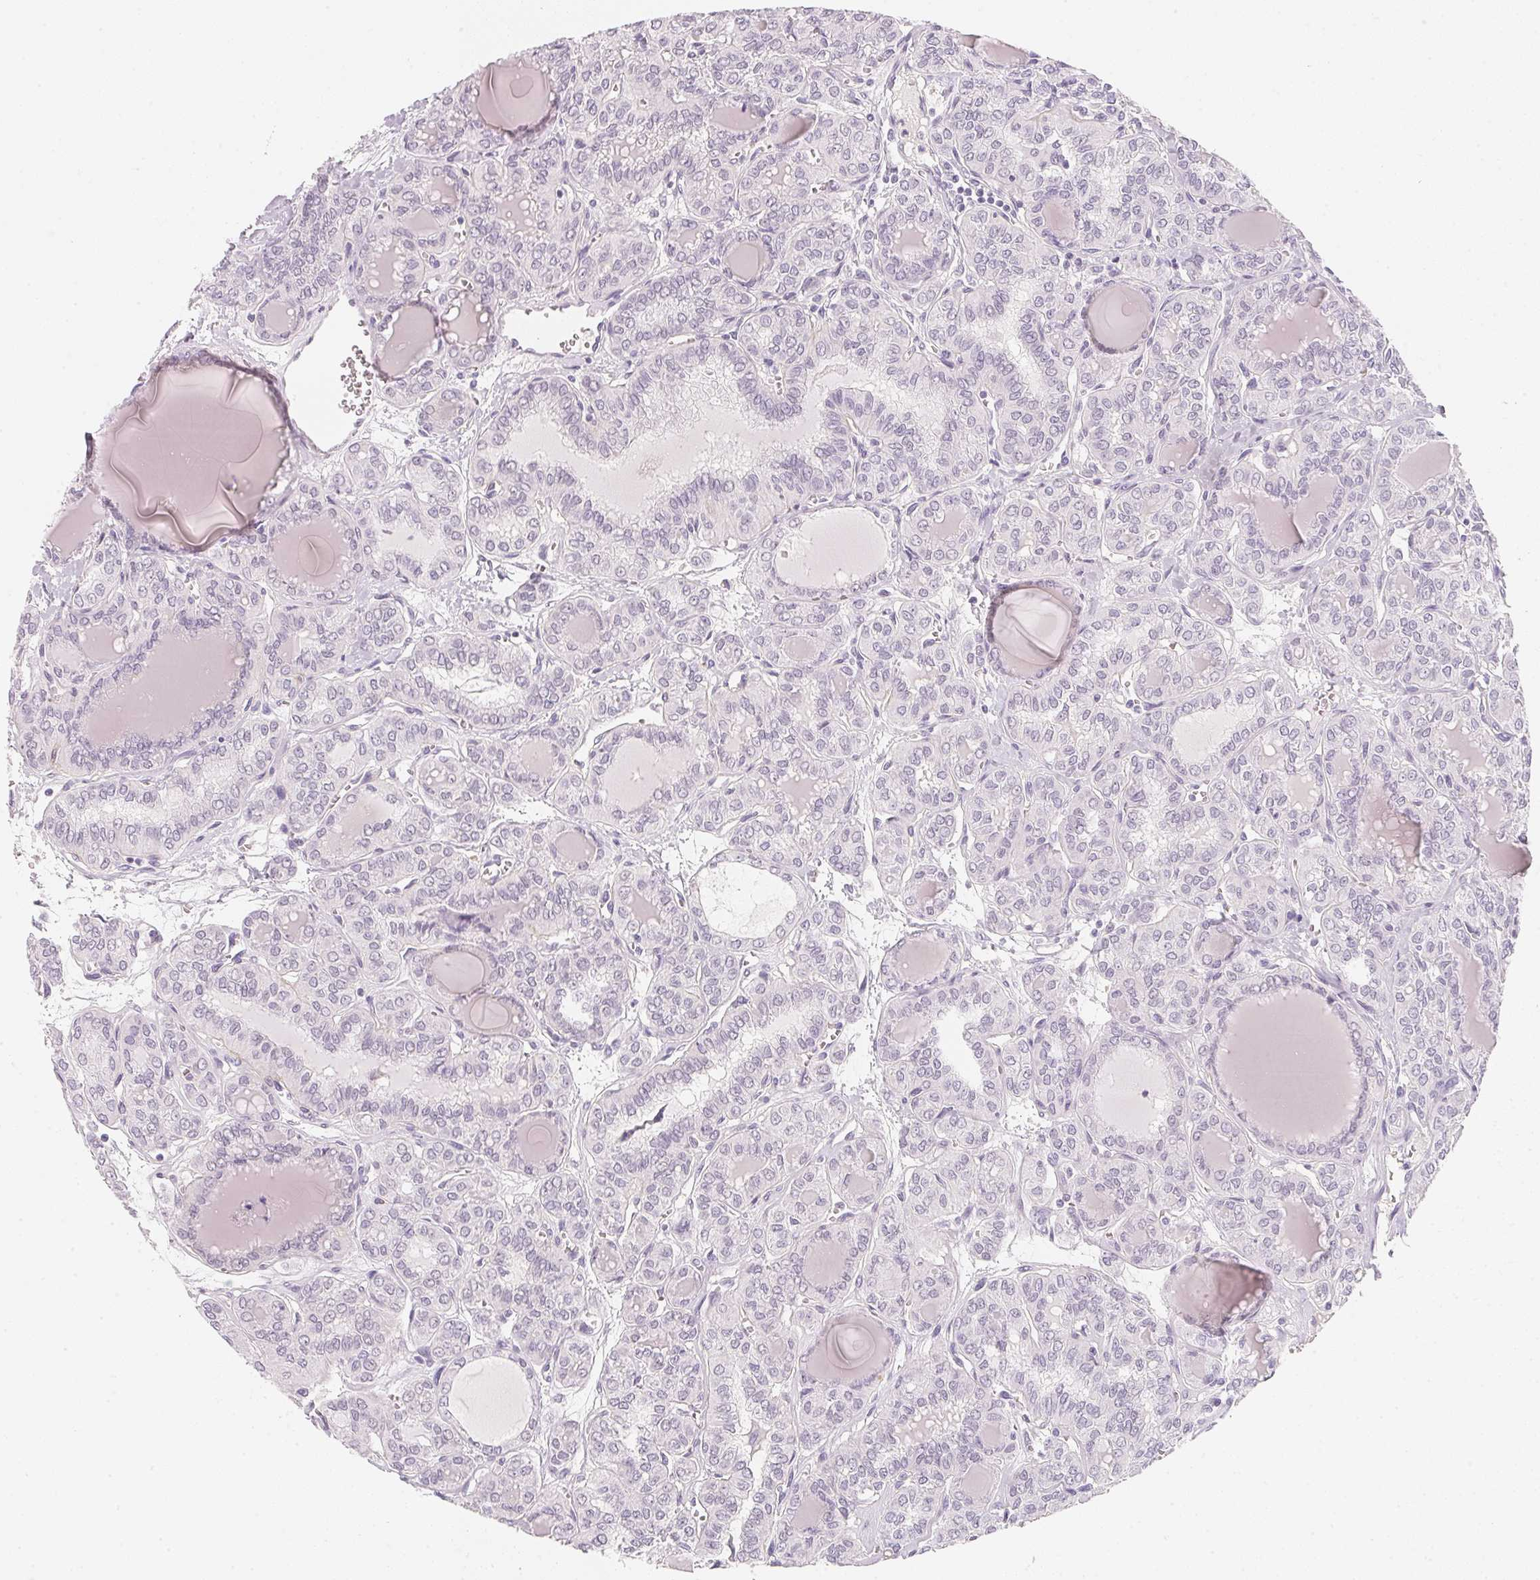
{"staining": {"intensity": "negative", "quantity": "none", "location": "none"}, "tissue": "thyroid cancer", "cell_type": "Tumor cells", "image_type": "cancer", "snomed": [{"axis": "morphology", "description": "Papillary adenocarcinoma, NOS"}, {"axis": "topography", "description": "Thyroid gland"}], "caption": "Thyroid papillary adenocarcinoma was stained to show a protein in brown. There is no significant staining in tumor cells. Nuclei are stained in blue.", "gene": "CFAP276", "patient": {"sex": "female", "age": 41}}